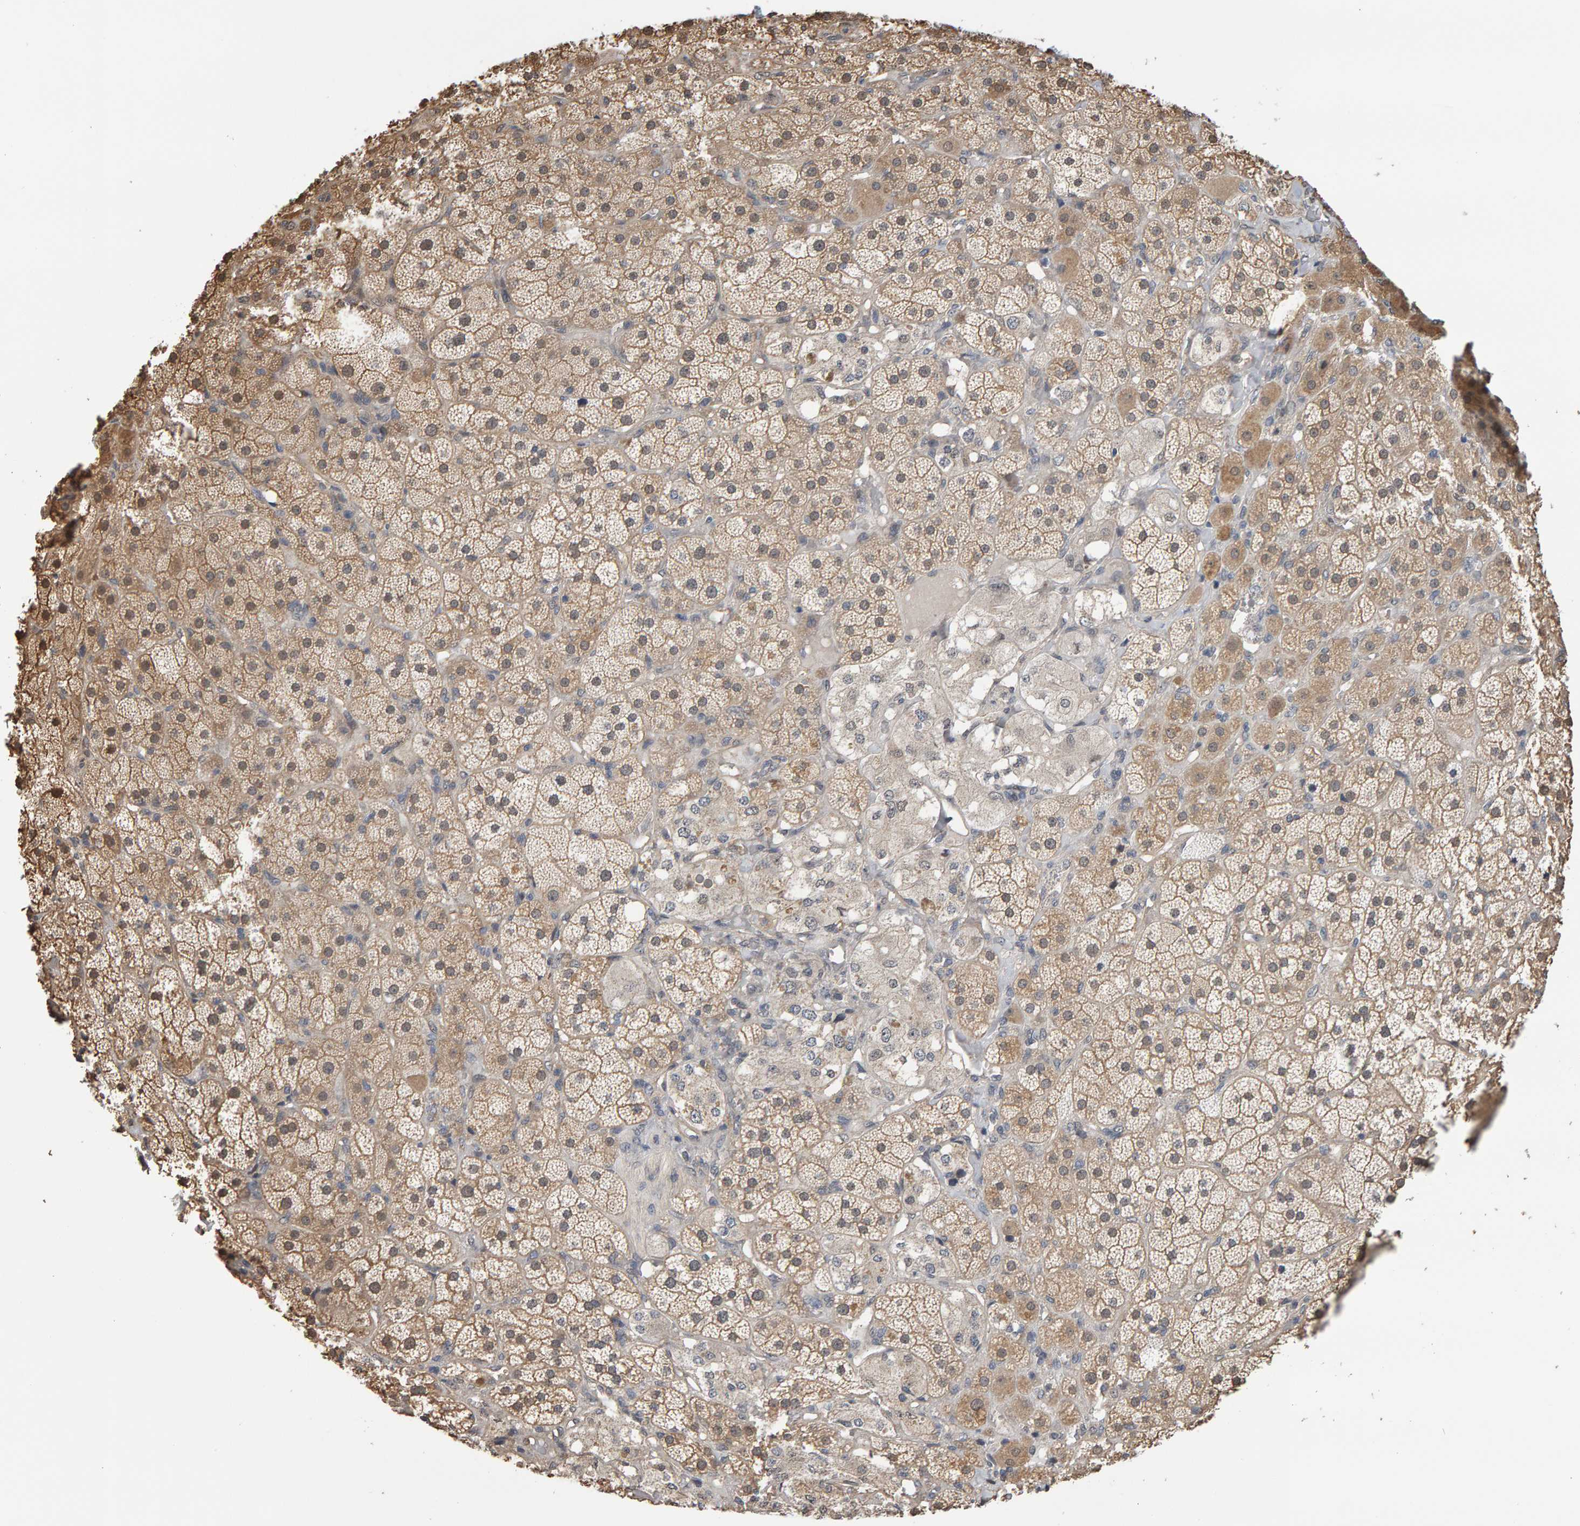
{"staining": {"intensity": "weak", "quantity": ">75%", "location": "cytoplasmic/membranous"}, "tissue": "adrenal gland", "cell_type": "Glandular cells", "image_type": "normal", "snomed": [{"axis": "morphology", "description": "Normal tissue, NOS"}, {"axis": "topography", "description": "Adrenal gland"}], "caption": "Immunohistochemistry of normal adrenal gland displays low levels of weak cytoplasmic/membranous positivity in approximately >75% of glandular cells. The protein of interest is stained brown, and the nuclei are stained in blue (DAB IHC with brightfield microscopy, high magnification).", "gene": "COASY", "patient": {"sex": "male", "age": 57}}